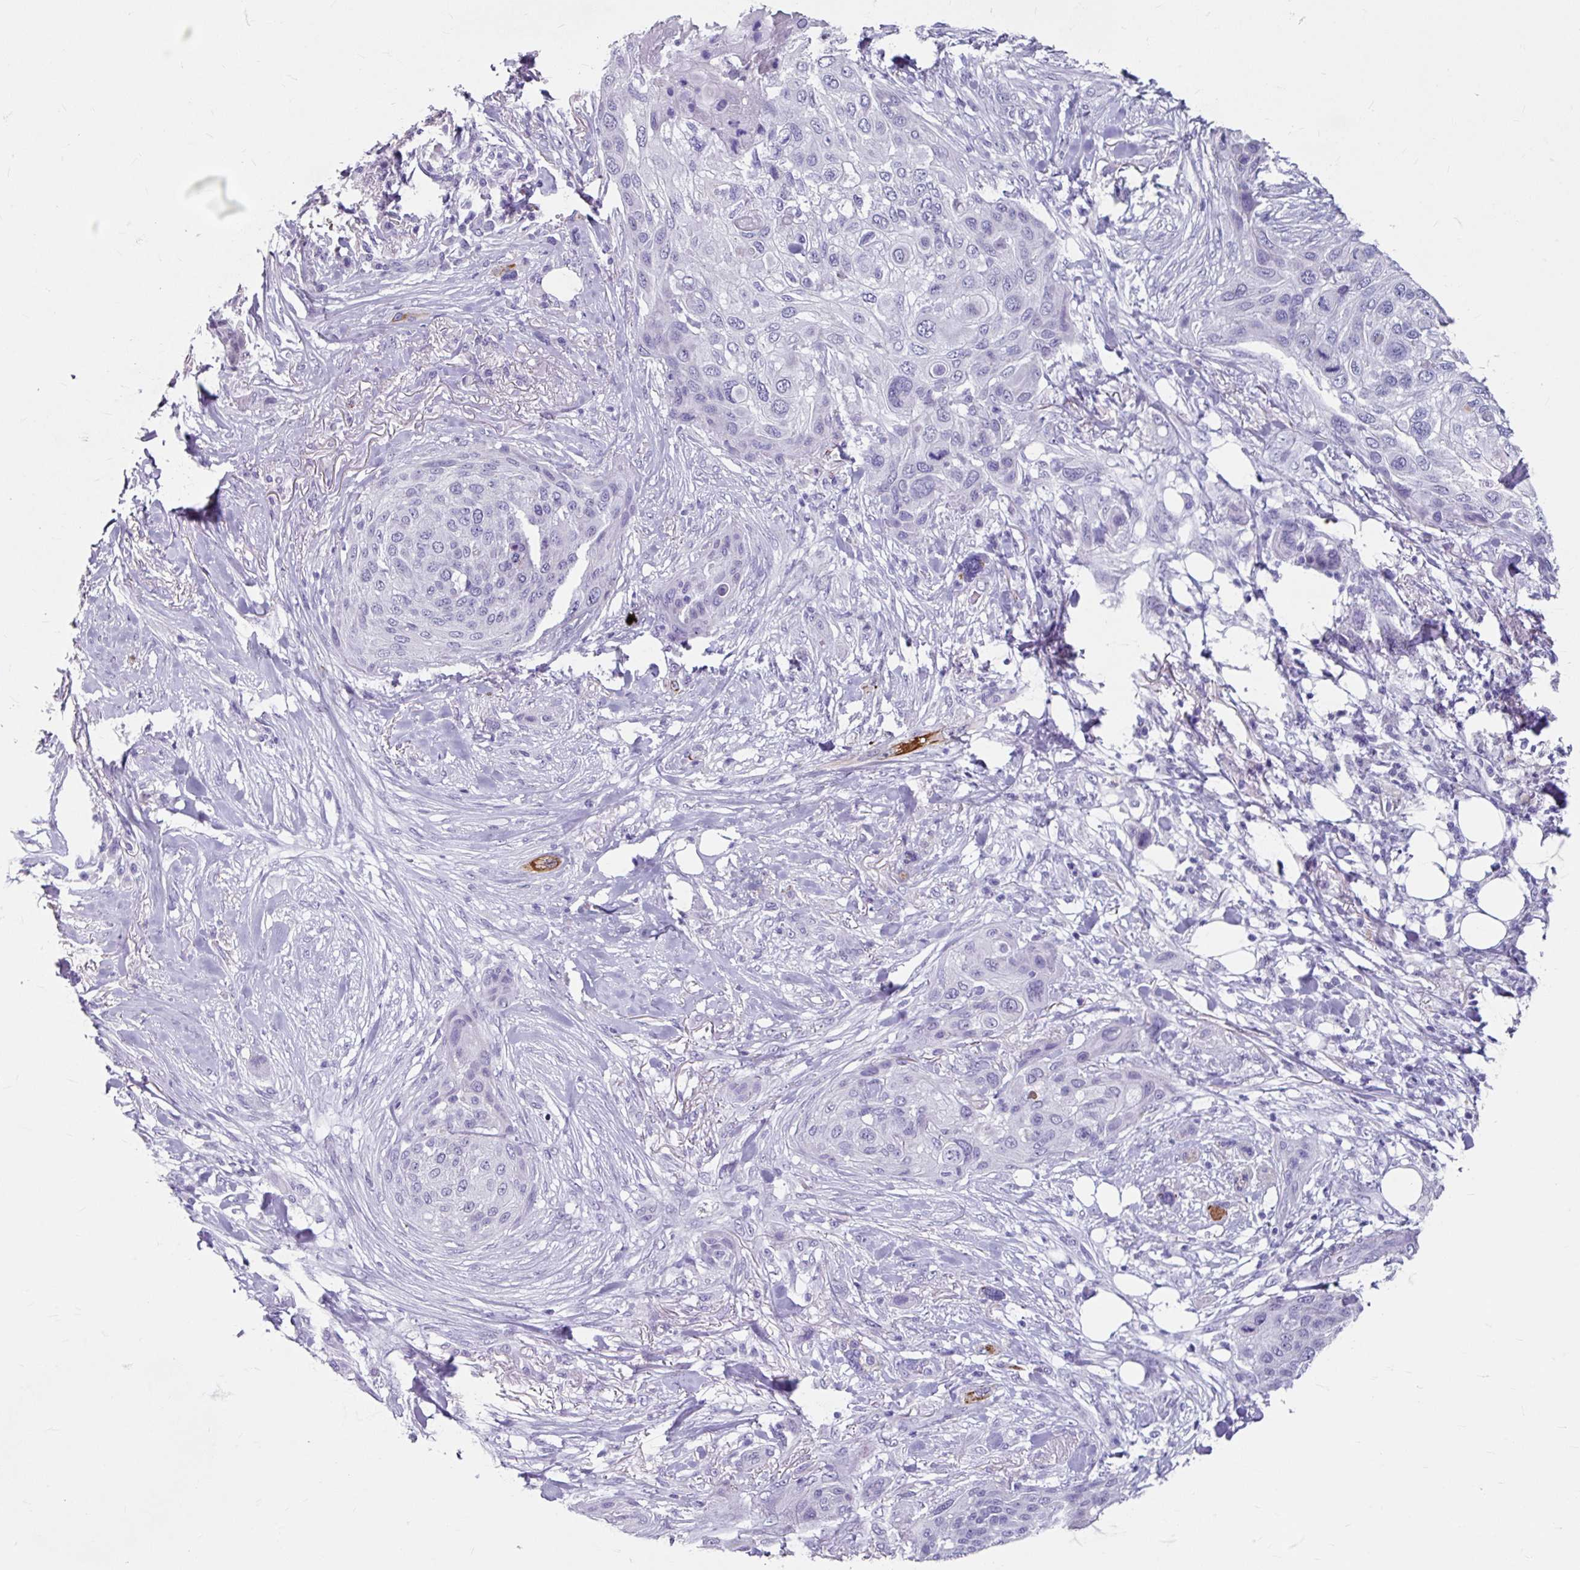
{"staining": {"intensity": "negative", "quantity": "none", "location": "none"}, "tissue": "skin cancer", "cell_type": "Tumor cells", "image_type": "cancer", "snomed": [{"axis": "morphology", "description": "Squamous cell carcinoma, NOS"}, {"axis": "topography", "description": "Skin"}], "caption": "Immunohistochemistry (IHC) of human skin cancer displays no staining in tumor cells. The staining is performed using DAB brown chromogen with nuclei counter-stained in using hematoxylin.", "gene": "ANKRD1", "patient": {"sex": "female", "age": 87}}